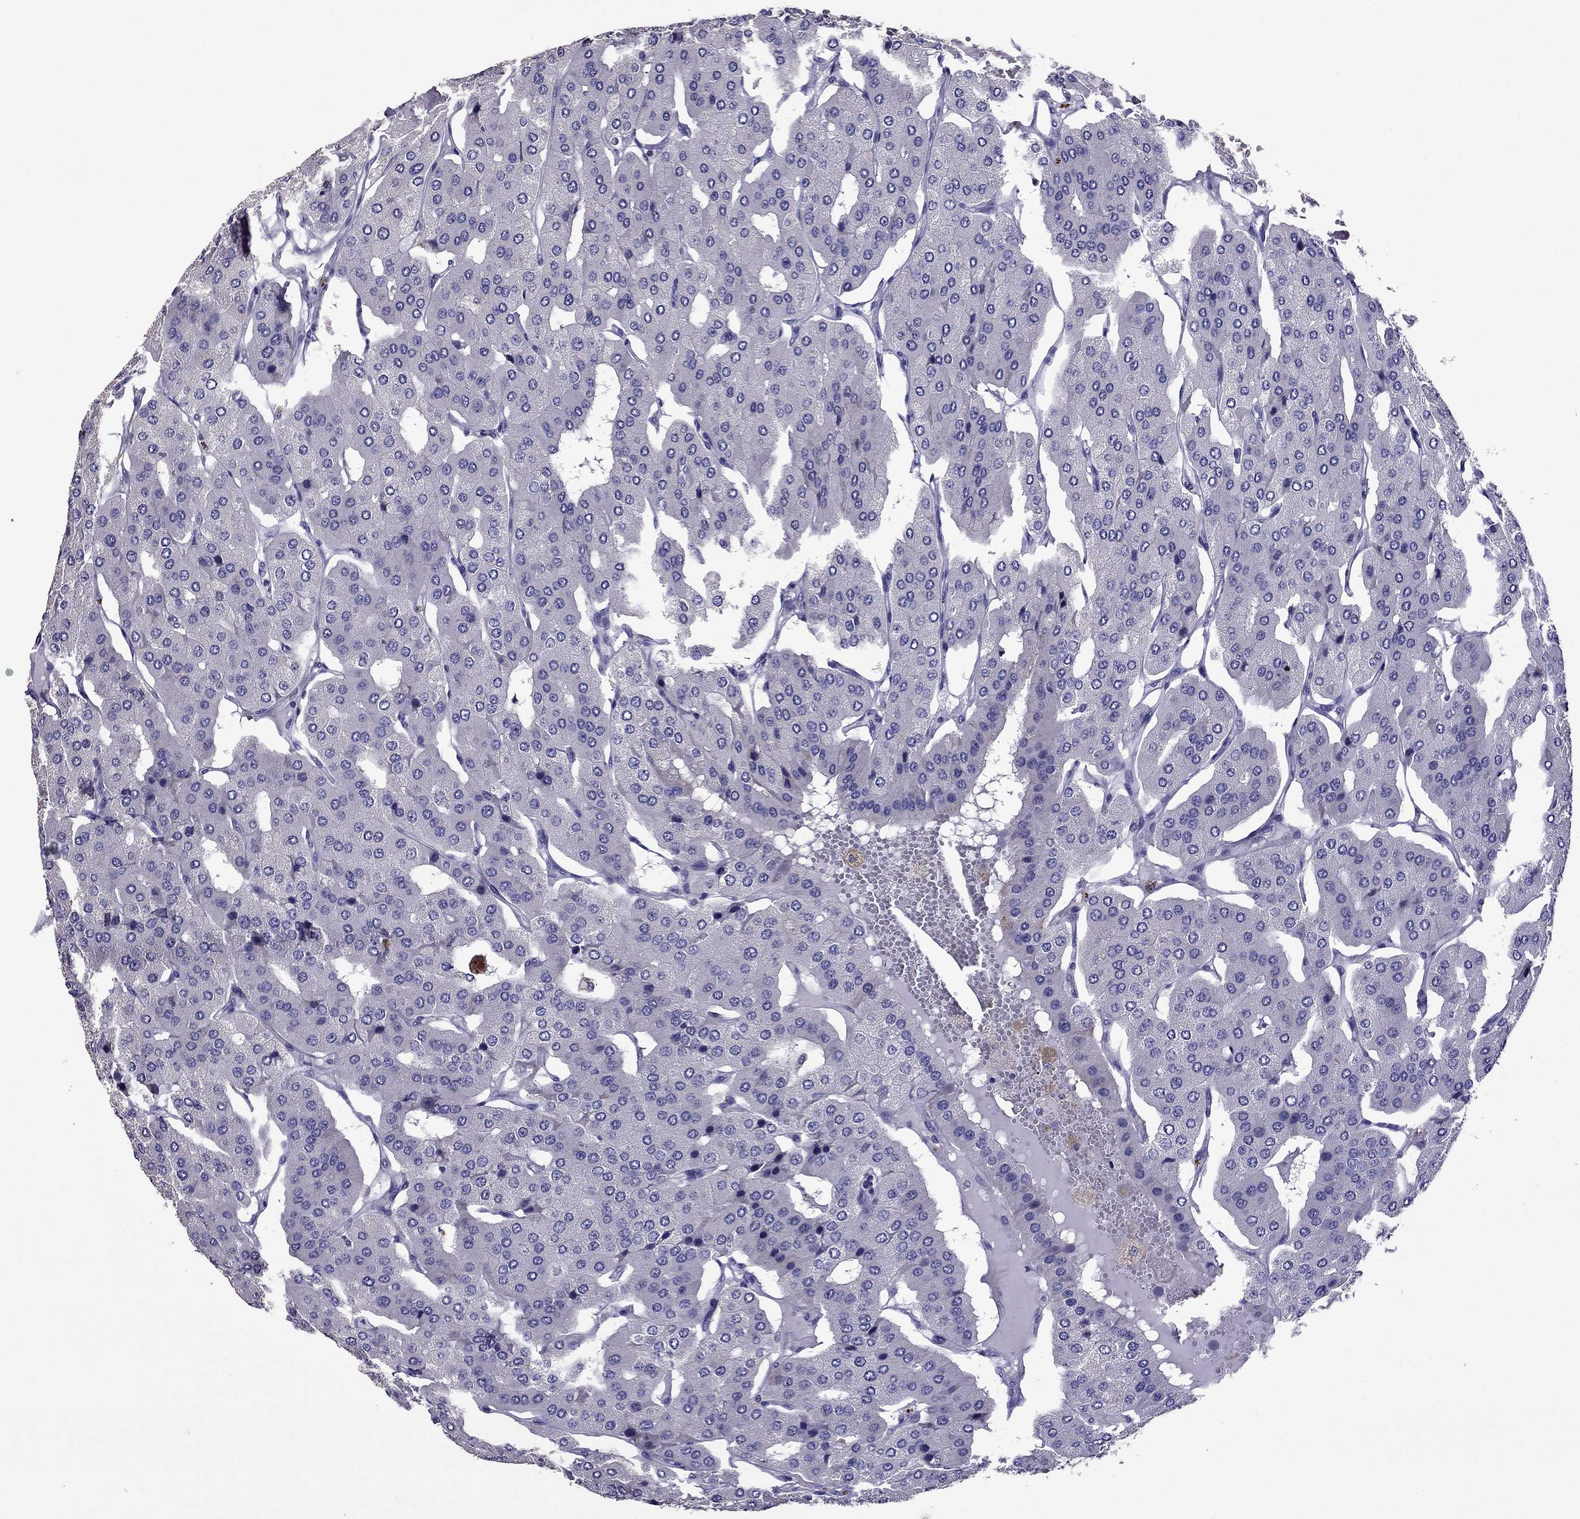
{"staining": {"intensity": "negative", "quantity": "none", "location": "none"}, "tissue": "parathyroid gland", "cell_type": "Glandular cells", "image_type": "normal", "snomed": [{"axis": "morphology", "description": "Normal tissue, NOS"}, {"axis": "morphology", "description": "Adenoma, NOS"}, {"axis": "topography", "description": "Parathyroid gland"}], "caption": "IHC of benign parathyroid gland reveals no expression in glandular cells. (DAB (3,3'-diaminobenzidine) immunohistochemistry, high magnification).", "gene": "NKX3", "patient": {"sex": "female", "age": 86}}